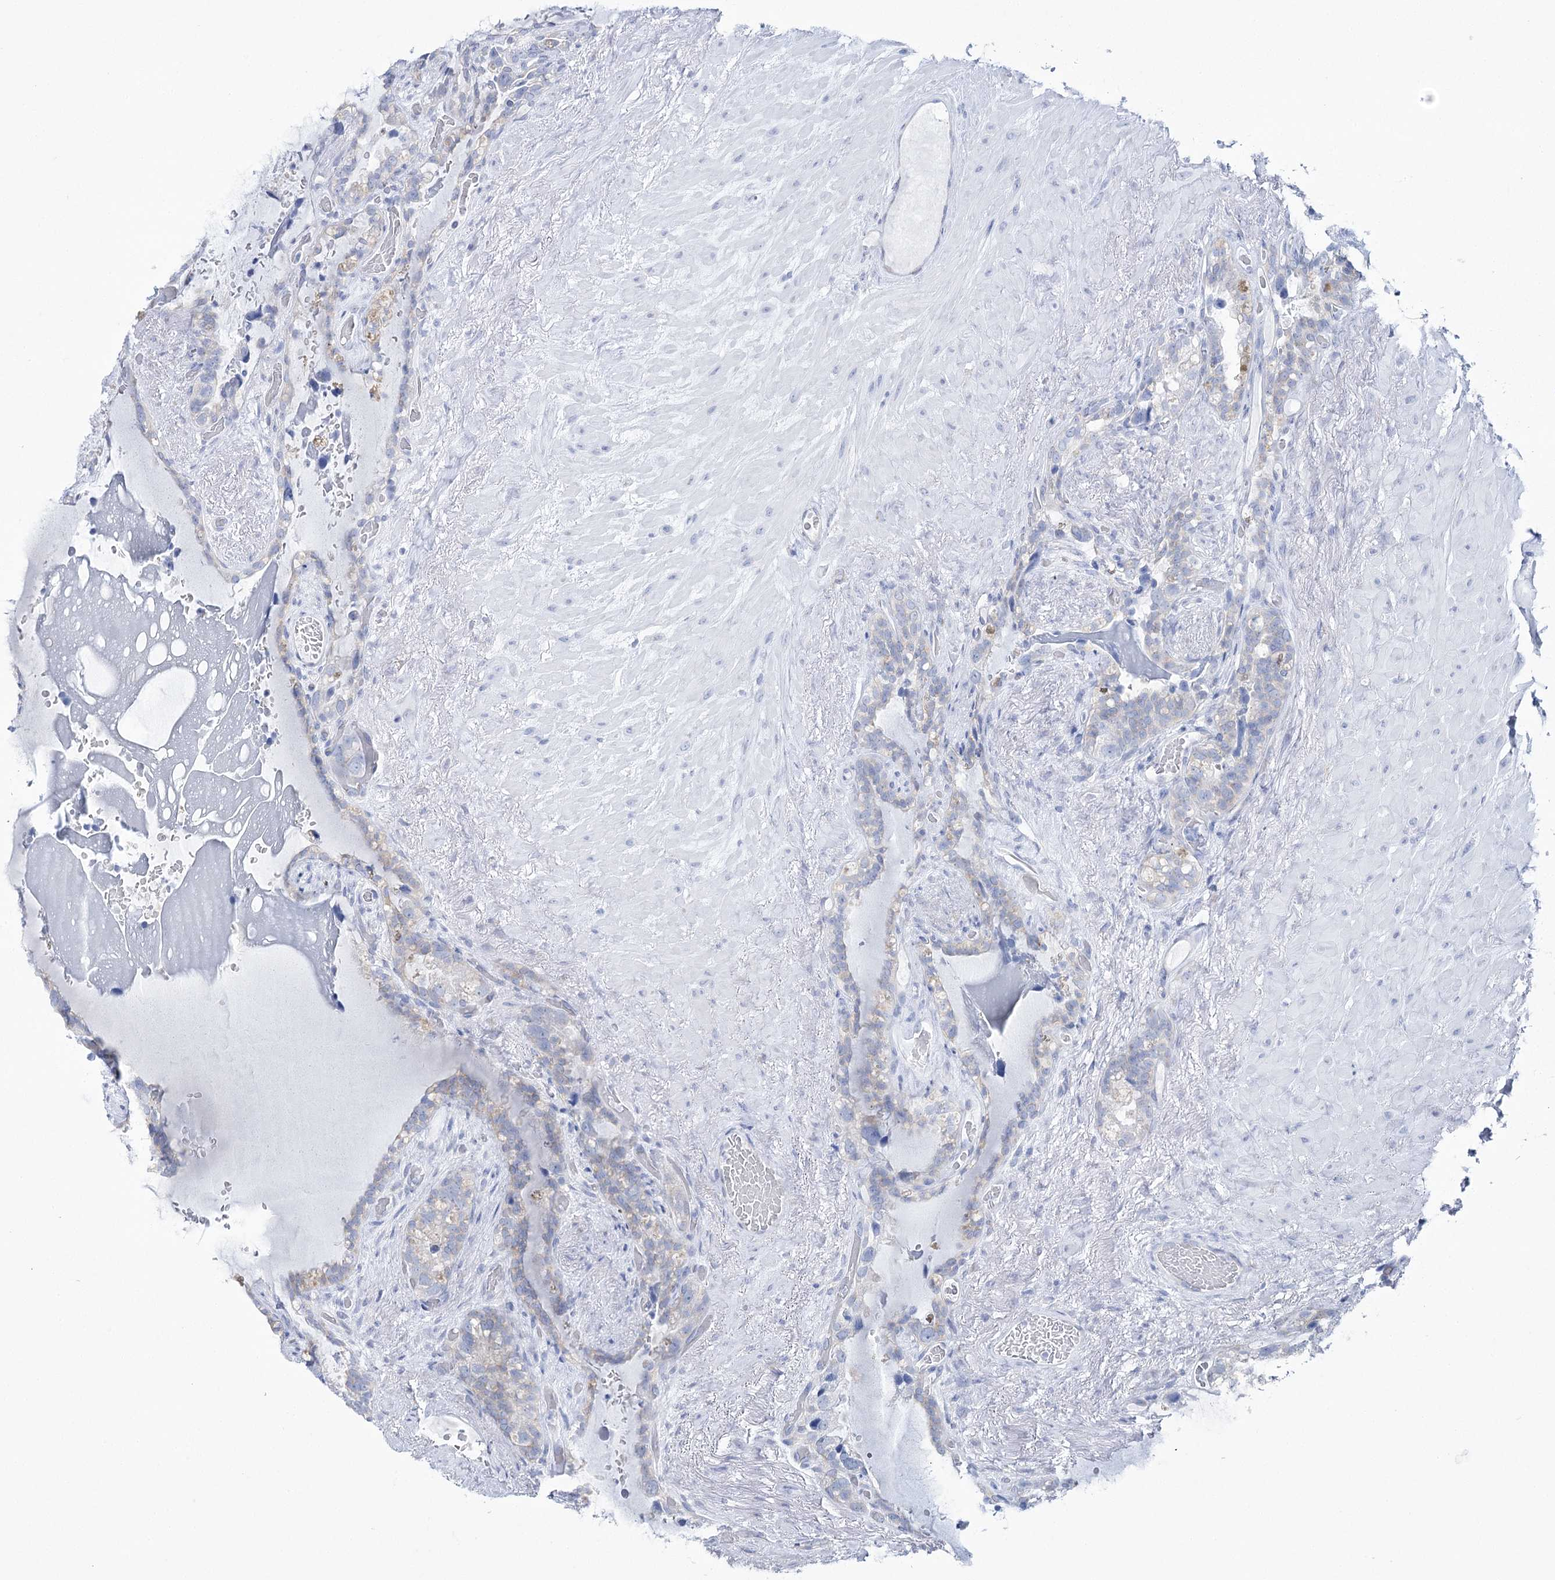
{"staining": {"intensity": "negative", "quantity": "none", "location": "none"}, "tissue": "seminal vesicle", "cell_type": "Glandular cells", "image_type": "normal", "snomed": [{"axis": "morphology", "description": "Normal tissue, NOS"}, {"axis": "topography", "description": "Seminal veicle"}], "caption": "IHC micrograph of normal seminal vesicle: seminal vesicle stained with DAB (3,3'-diaminobenzidine) displays no significant protein staining in glandular cells.", "gene": "CSN3", "patient": {"sex": "male", "age": 80}}